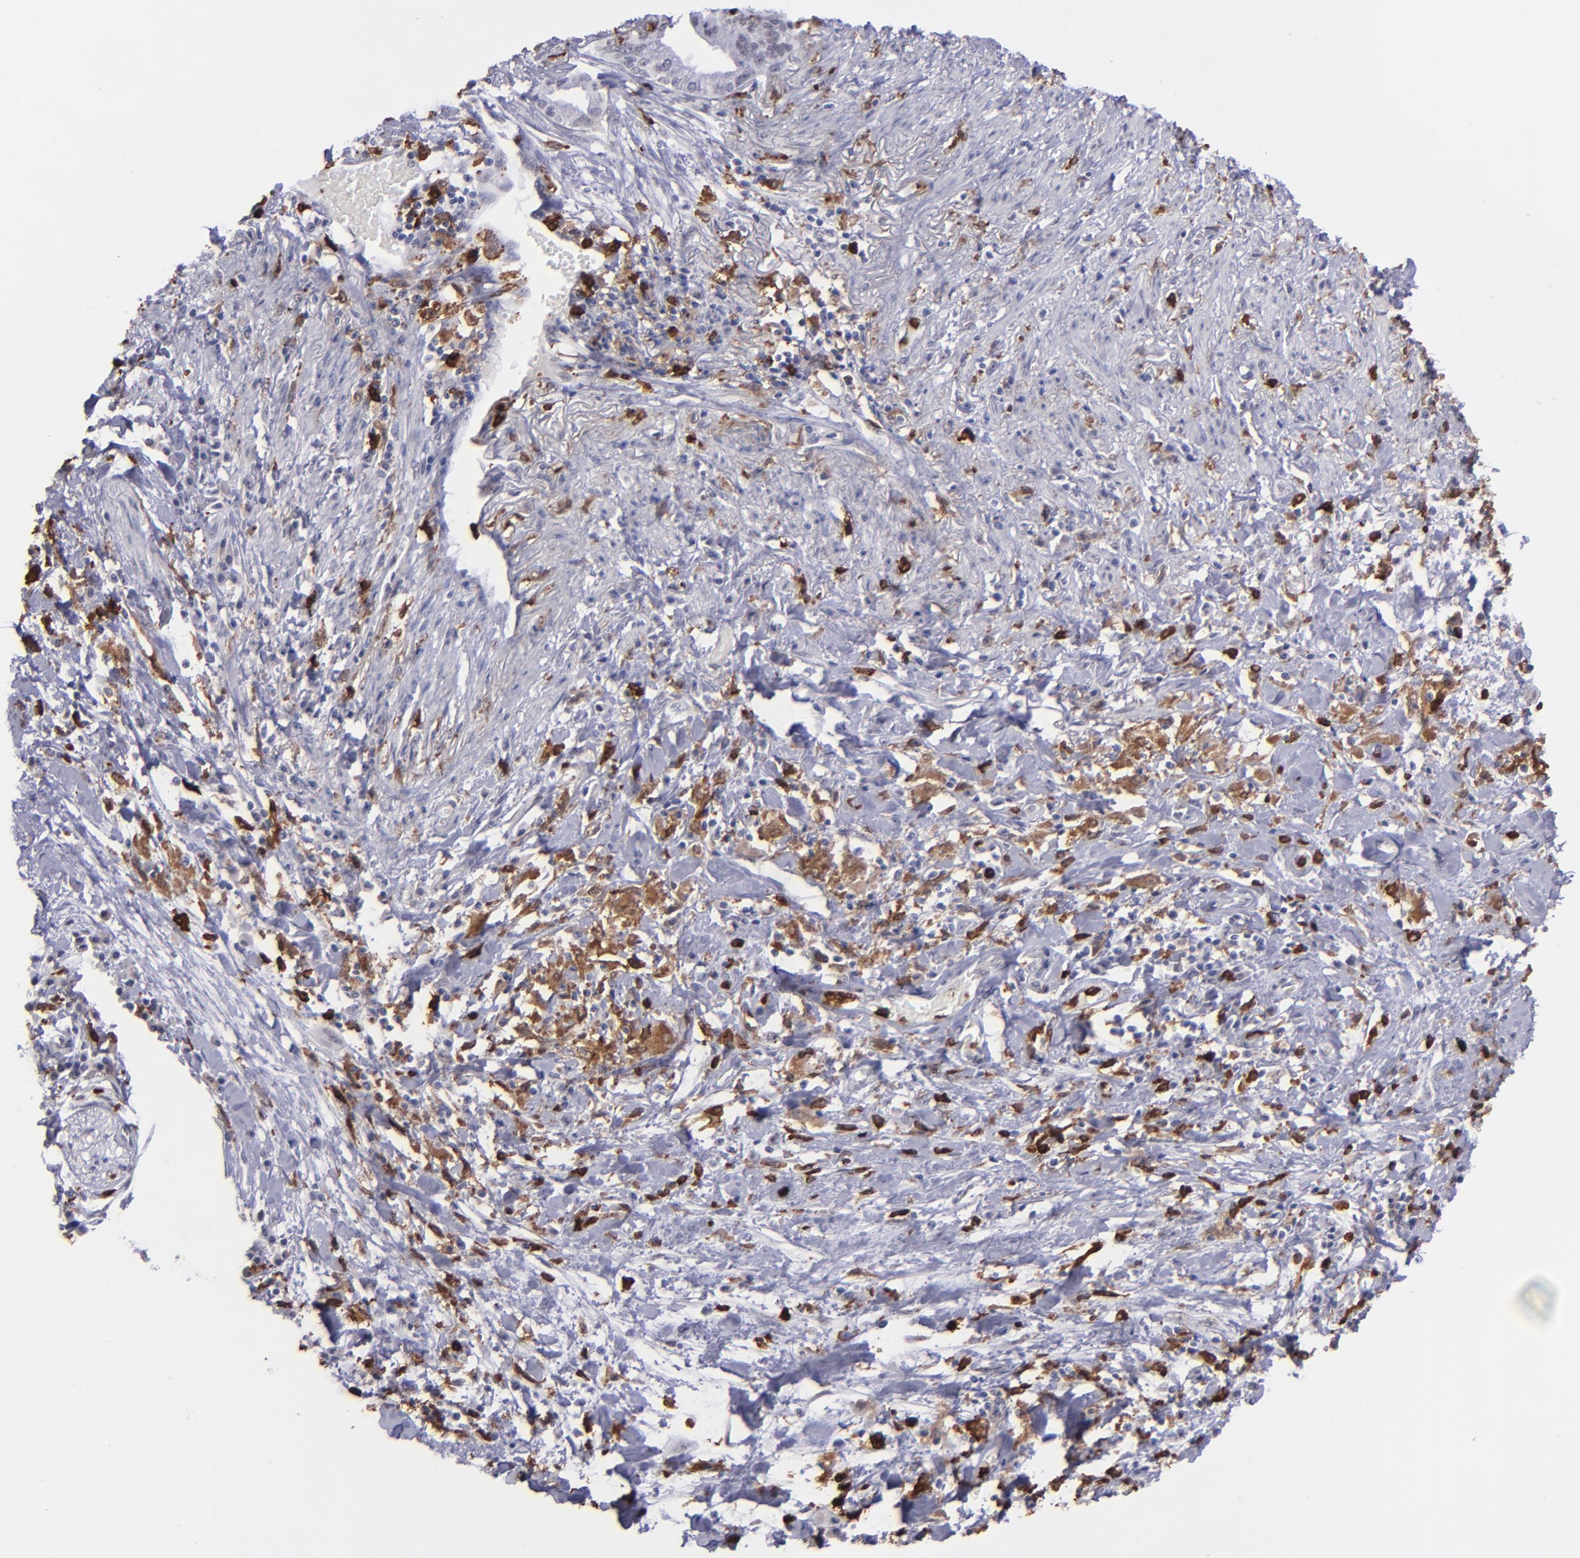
{"staining": {"intensity": "negative", "quantity": "none", "location": "none"}, "tissue": "pancreatic cancer", "cell_type": "Tumor cells", "image_type": "cancer", "snomed": [{"axis": "morphology", "description": "Adenocarcinoma, NOS"}, {"axis": "topography", "description": "Pancreas"}], "caption": "This is an immunohistochemistry (IHC) photomicrograph of pancreatic cancer (adenocarcinoma). There is no expression in tumor cells.", "gene": "NCF2", "patient": {"sex": "female", "age": 64}}